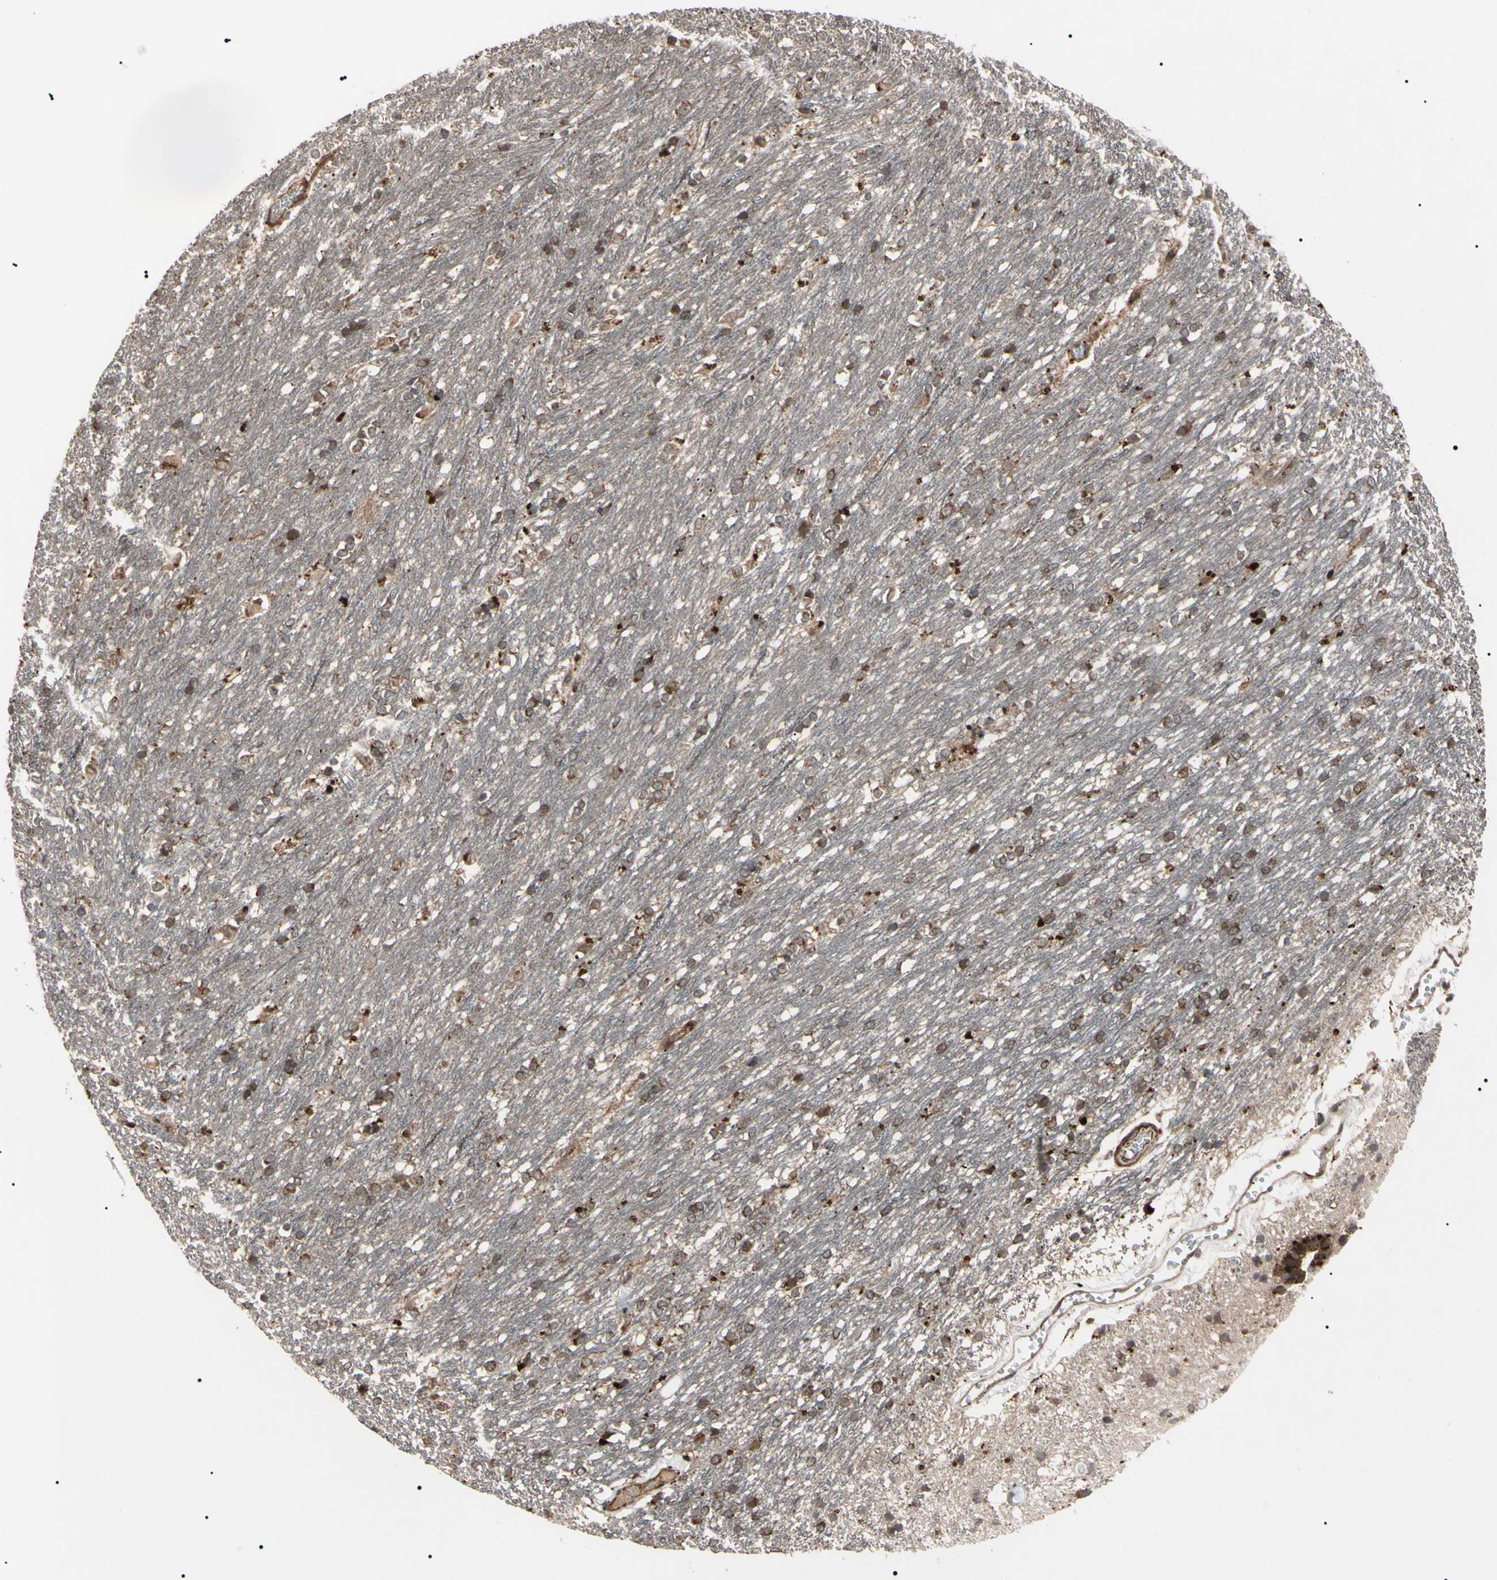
{"staining": {"intensity": "moderate", "quantity": ">75%", "location": "cytoplasmic/membranous"}, "tissue": "caudate", "cell_type": "Glial cells", "image_type": "normal", "snomed": [{"axis": "morphology", "description": "Normal tissue, NOS"}, {"axis": "topography", "description": "Lateral ventricle wall"}], "caption": "Protein positivity by immunohistochemistry demonstrates moderate cytoplasmic/membranous positivity in approximately >75% of glial cells in normal caudate.", "gene": "GUCY1B1", "patient": {"sex": "female", "age": 19}}